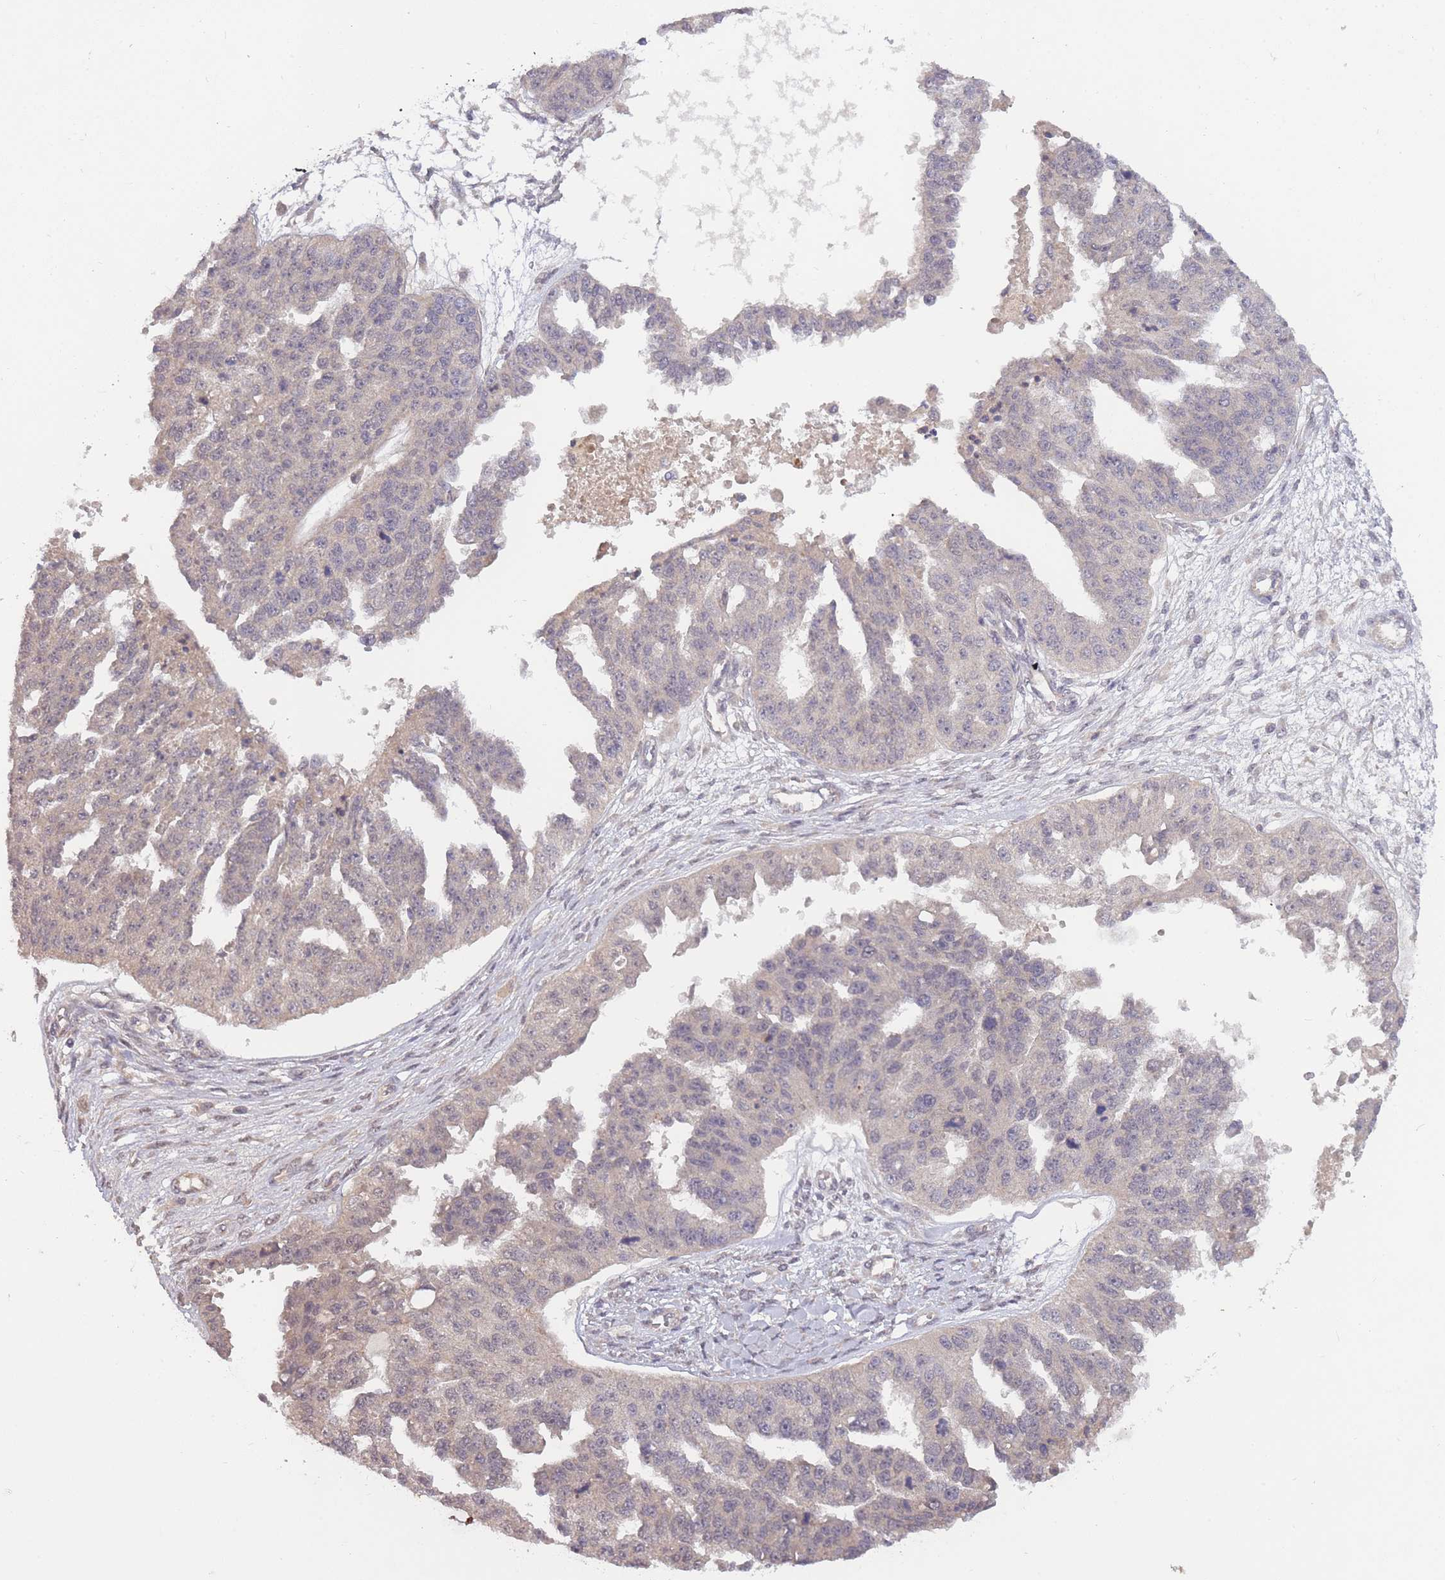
{"staining": {"intensity": "weak", "quantity": "<25%", "location": "cytoplasmic/membranous"}, "tissue": "ovarian cancer", "cell_type": "Tumor cells", "image_type": "cancer", "snomed": [{"axis": "morphology", "description": "Cystadenocarcinoma, serous, NOS"}, {"axis": "topography", "description": "Ovary"}], "caption": "IHC histopathology image of ovarian cancer (serous cystadenocarcinoma) stained for a protein (brown), which demonstrates no expression in tumor cells.", "gene": "SMC6", "patient": {"sex": "female", "age": 58}}